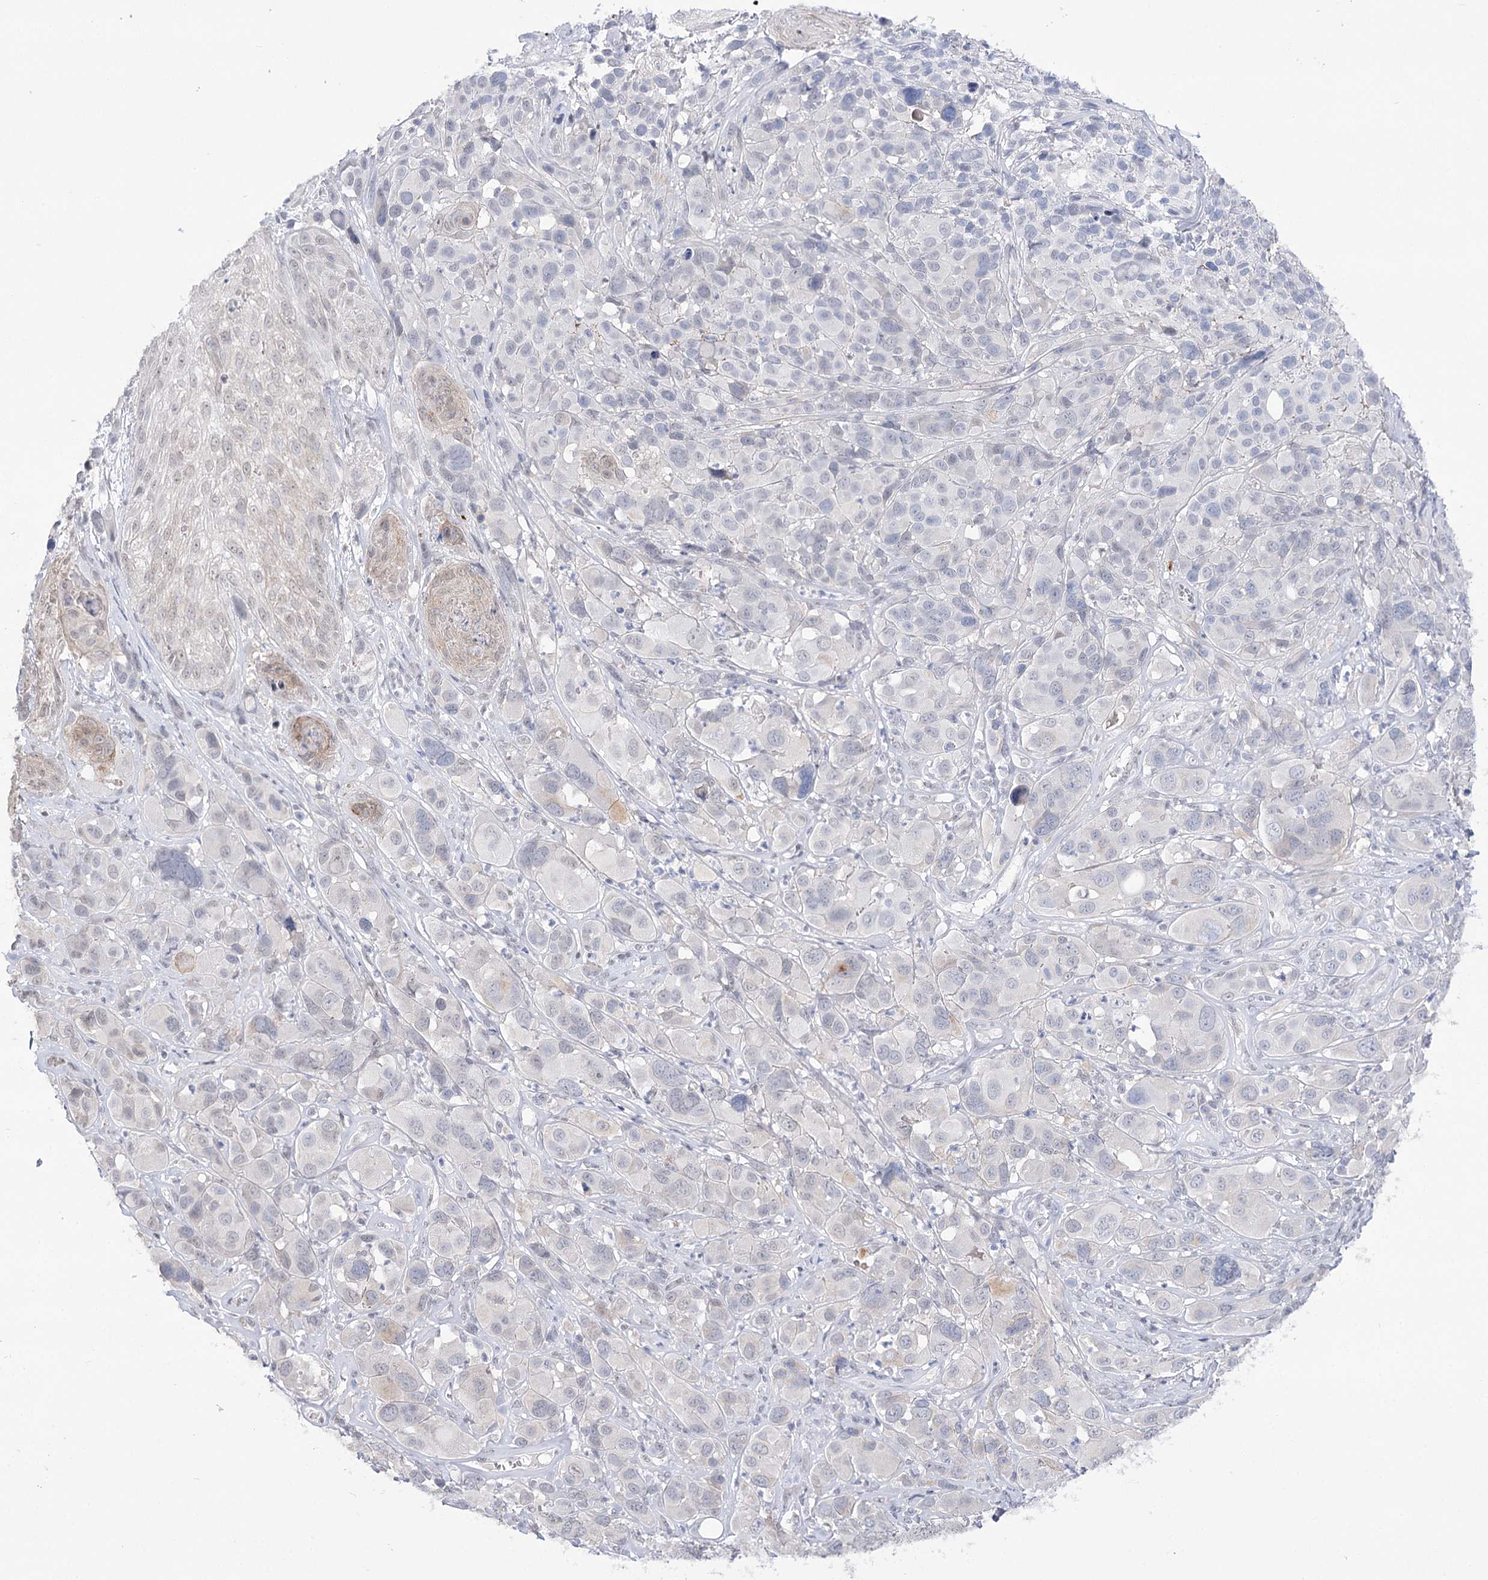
{"staining": {"intensity": "negative", "quantity": "none", "location": "none"}, "tissue": "melanoma", "cell_type": "Tumor cells", "image_type": "cancer", "snomed": [{"axis": "morphology", "description": "Malignant melanoma, NOS"}, {"axis": "topography", "description": "Skin of trunk"}], "caption": "An immunohistochemistry (IHC) photomicrograph of melanoma is shown. There is no staining in tumor cells of melanoma.", "gene": "ATP10B", "patient": {"sex": "male", "age": 71}}